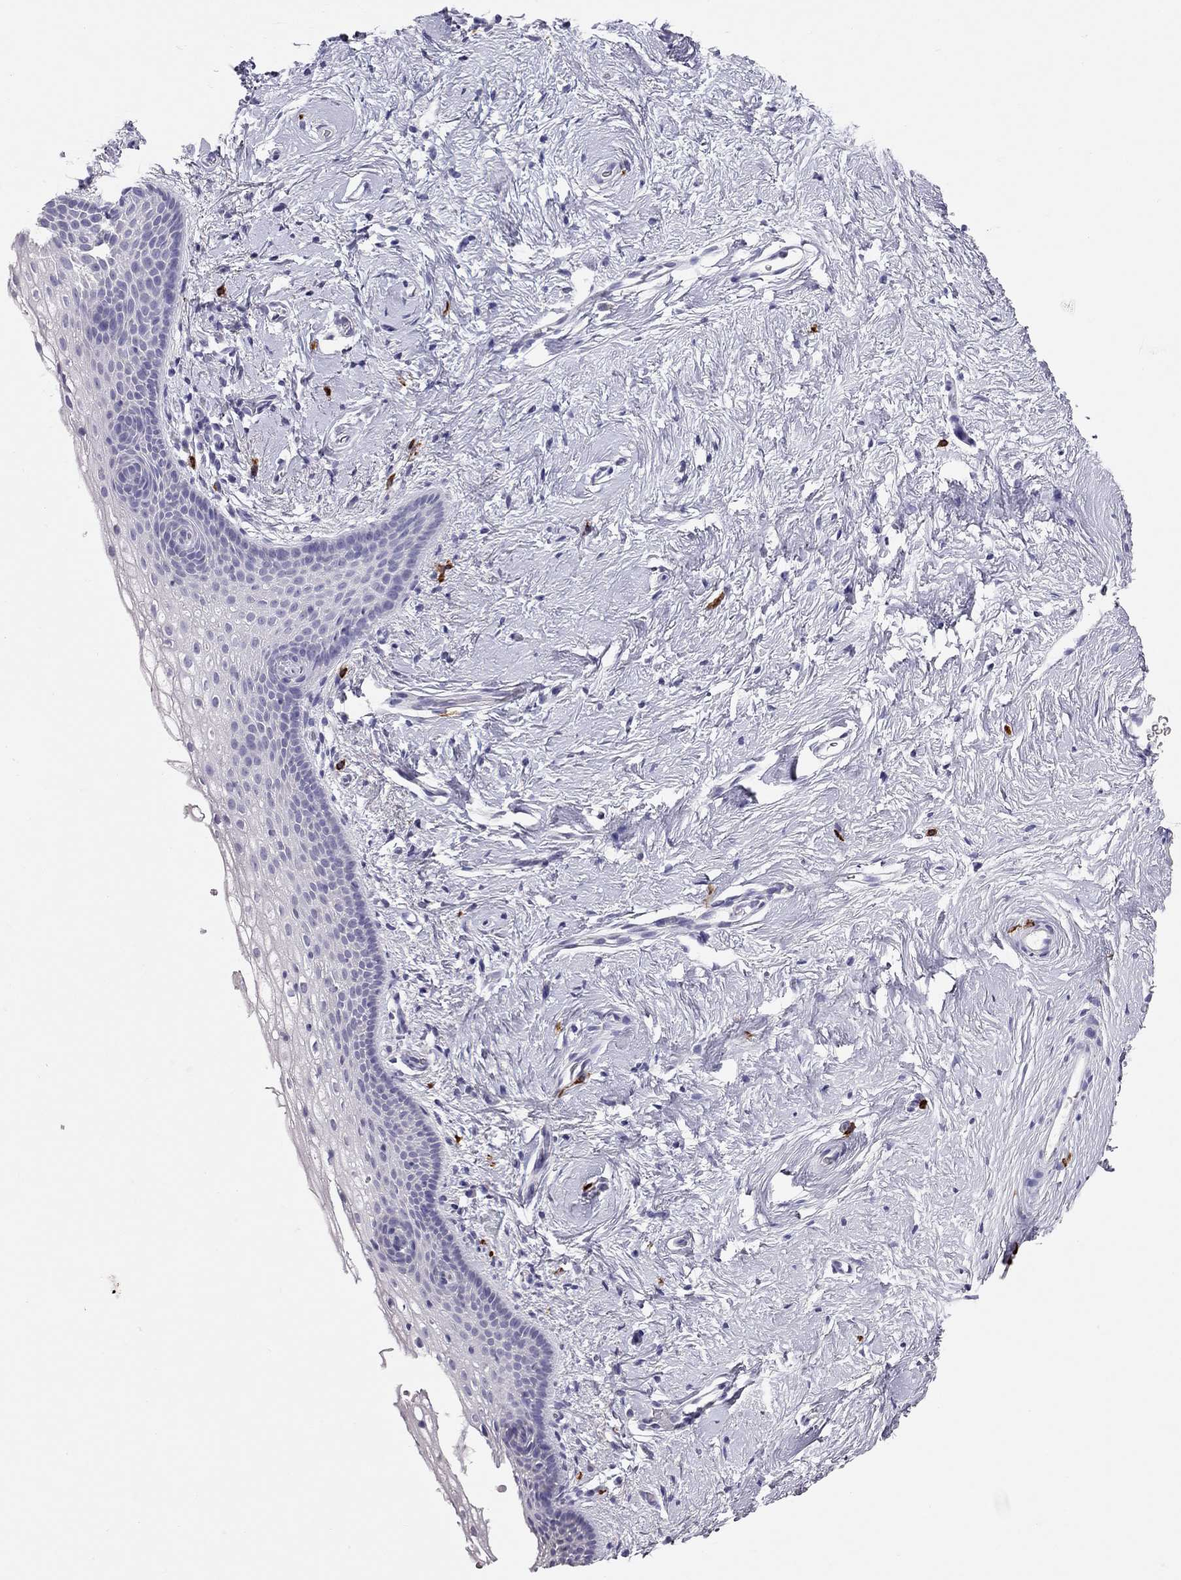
{"staining": {"intensity": "negative", "quantity": "none", "location": "none"}, "tissue": "vagina", "cell_type": "Squamous epithelial cells", "image_type": "normal", "snomed": [{"axis": "morphology", "description": "Normal tissue, NOS"}, {"axis": "topography", "description": "Vagina"}], "caption": "A micrograph of vagina stained for a protein exhibits no brown staining in squamous epithelial cells. Nuclei are stained in blue.", "gene": "IL17REL", "patient": {"sex": "female", "age": 61}}